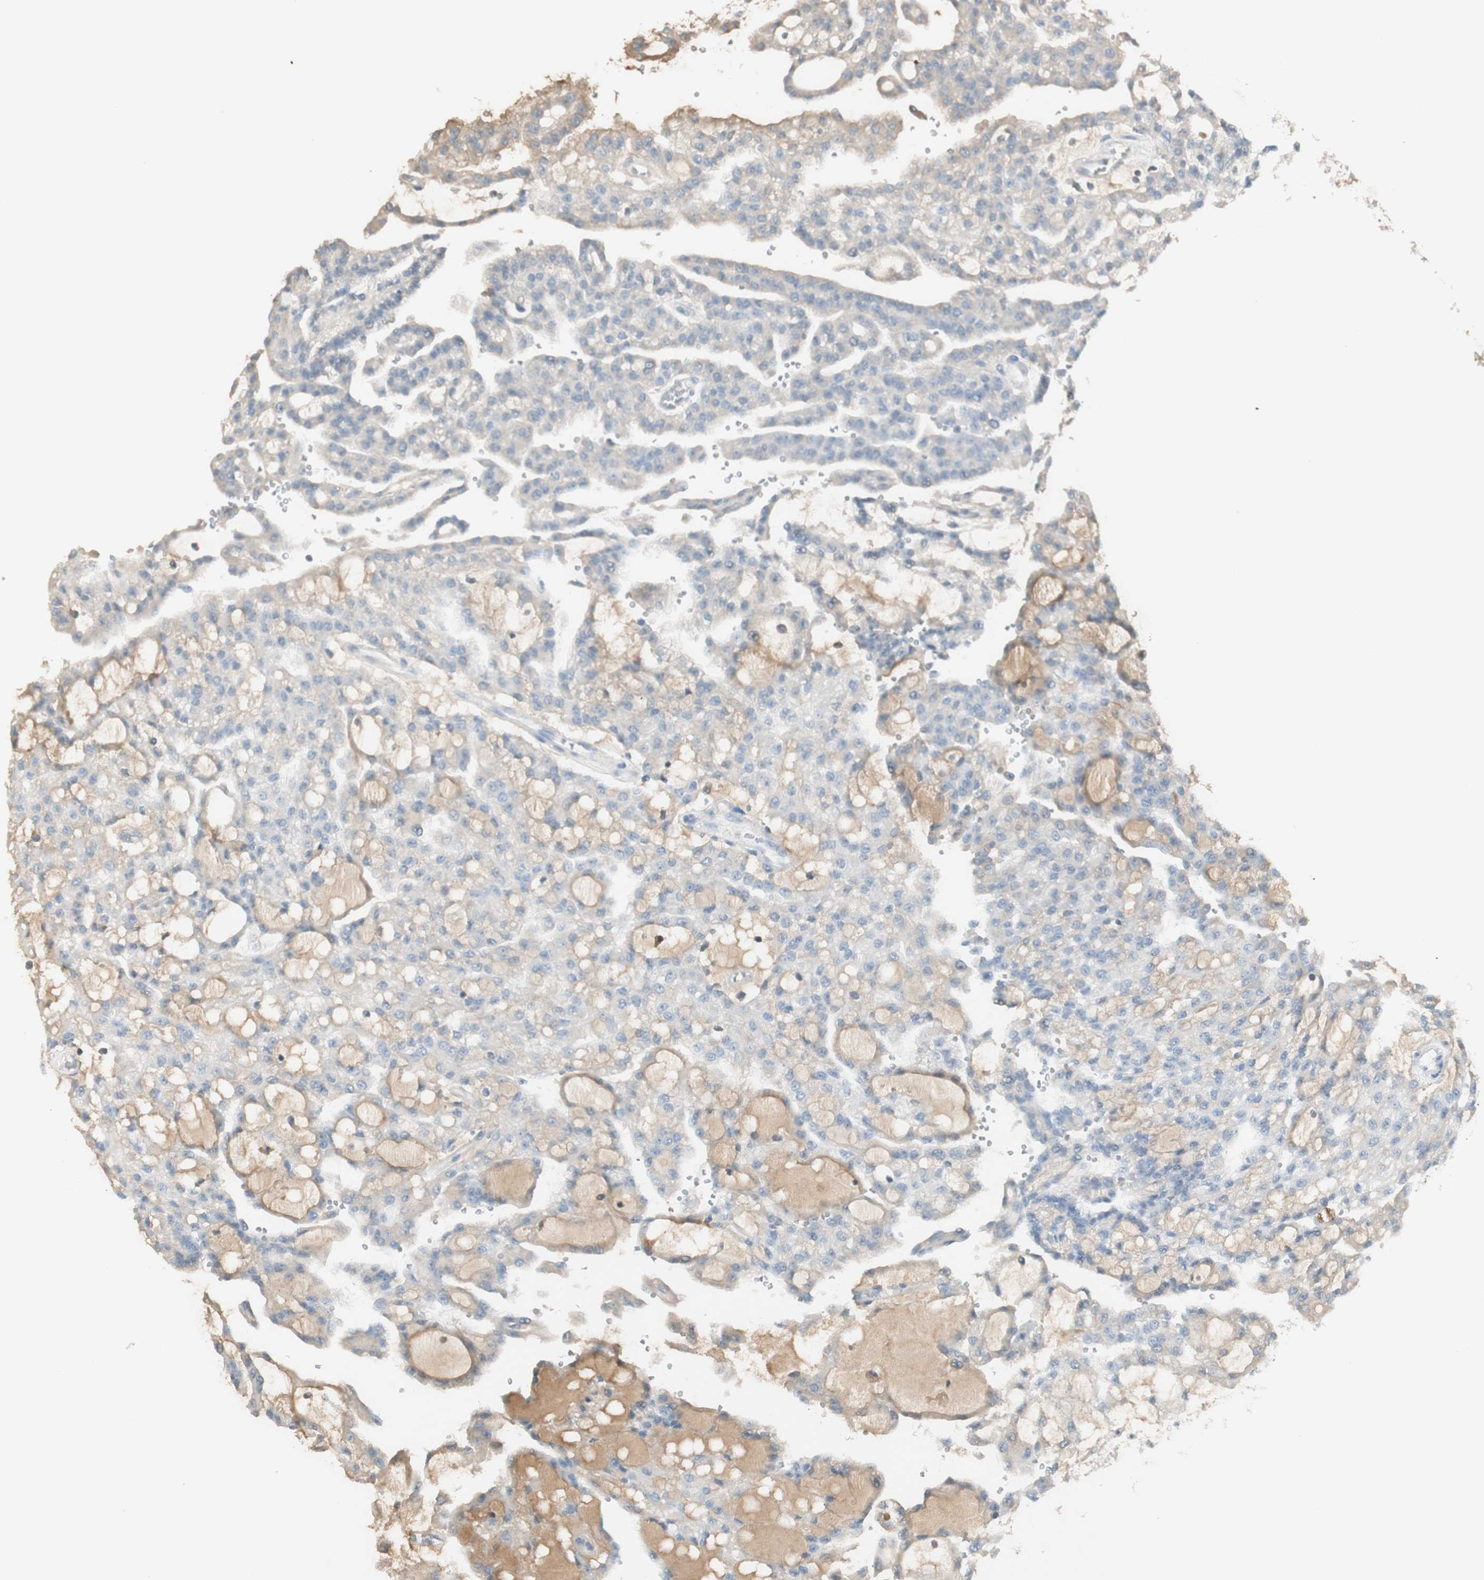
{"staining": {"intensity": "negative", "quantity": "none", "location": "none"}, "tissue": "renal cancer", "cell_type": "Tumor cells", "image_type": "cancer", "snomed": [{"axis": "morphology", "description": "Adenocarcinoma, NOS"}, {"axis": "topography", "description": "Kidney"}], "caption": "This is a image of IHC staining of adenocarcinoma (renal), which shows no staining in tumor cells.", "gene": "IFNG", "patient": {"sex": "male", "age": 63}}